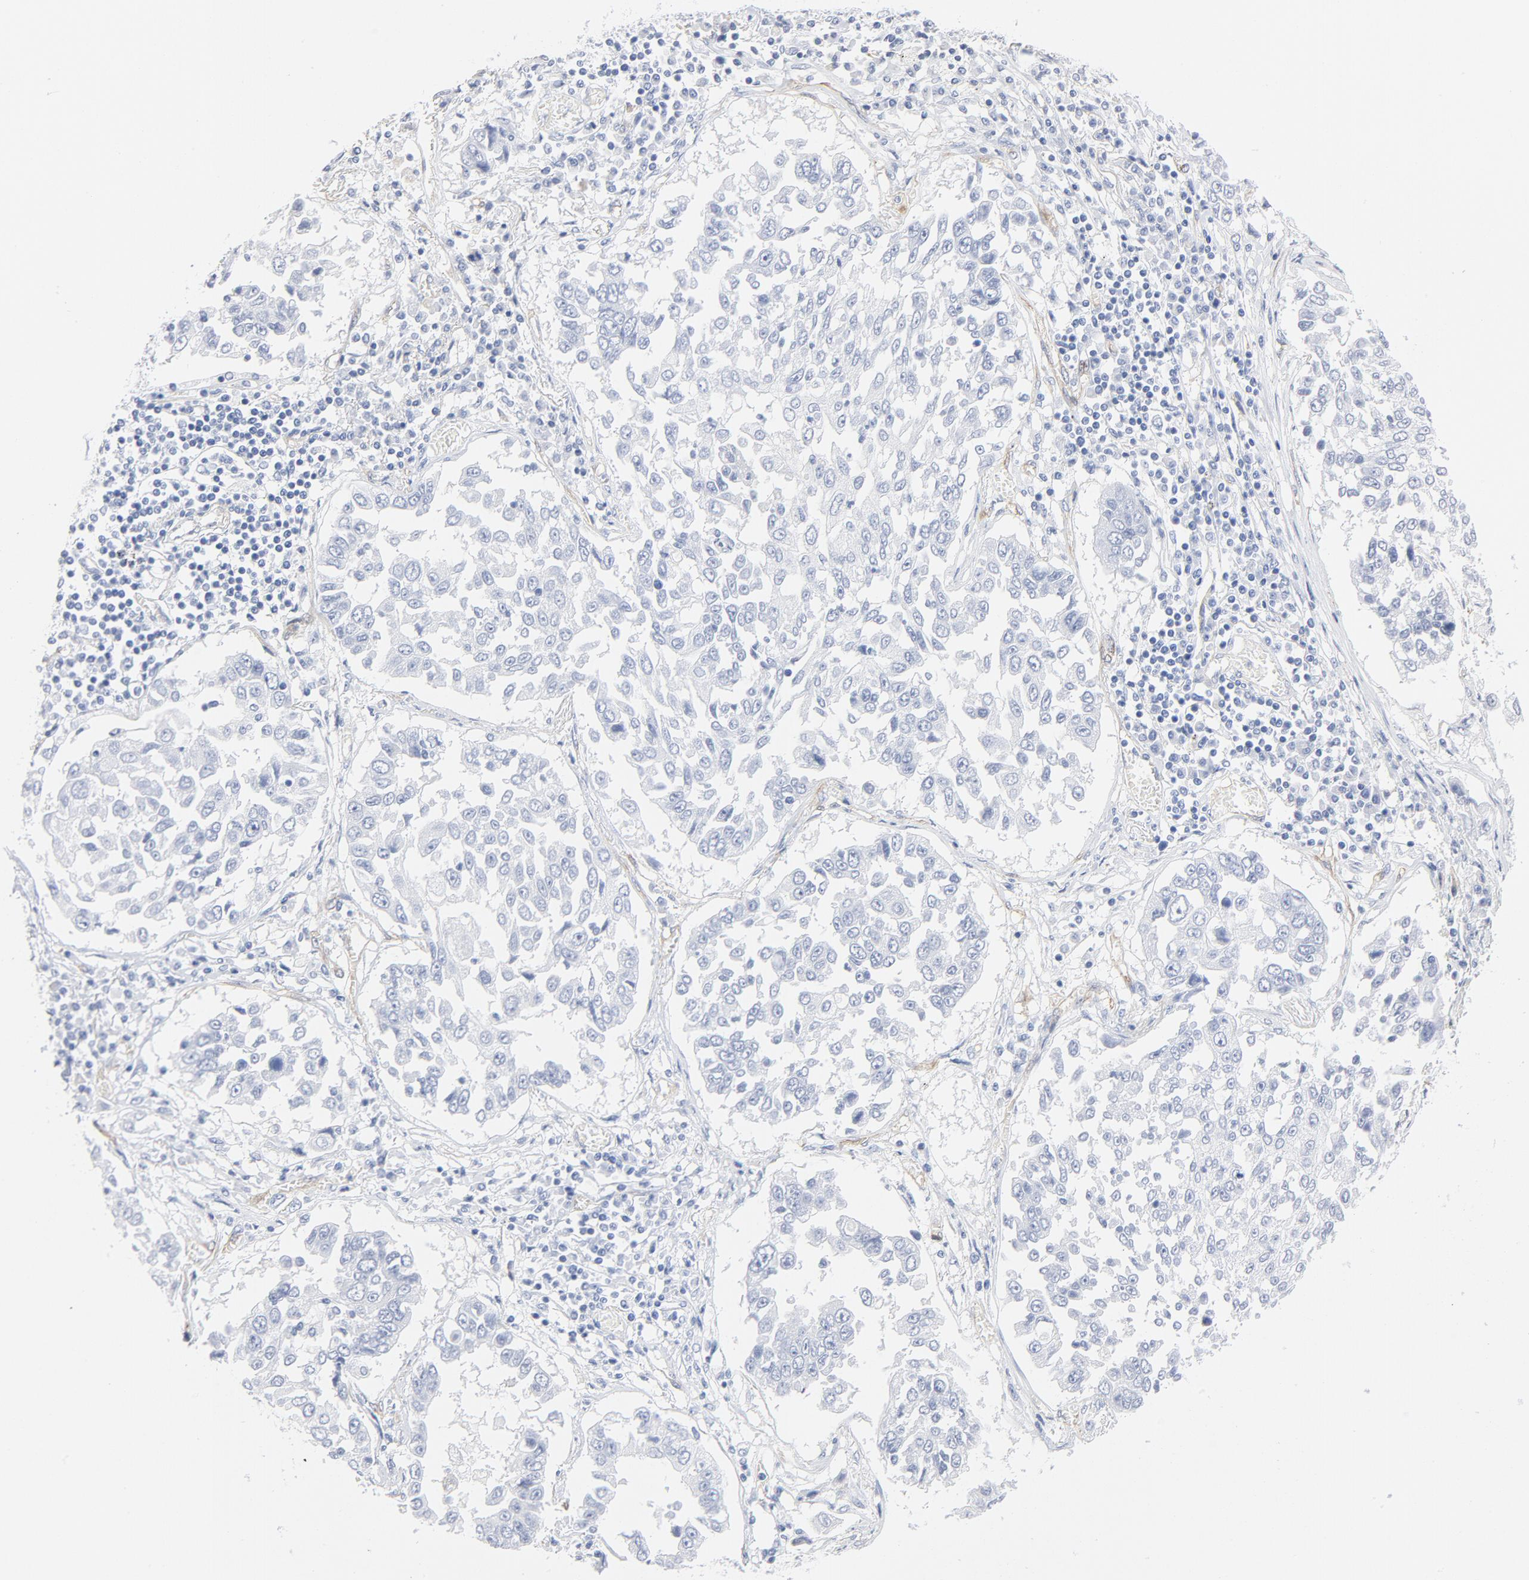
{"staining": {"intensity": "negative", "quantity": "none", "location": "none"}, "tissue": "lung cancer", "cell_type": "Tumor cells", "image_type": "cancer", "snomed": [{"axis": "morphology", "description": "Squamous cell carcinoma, NOS"}, {"axis": "topography", "description": "Lung"}], "caption": "A high-resolution photomicrograph shows IHC staining of lung squamous cell carcinoma, which exhibits no significant positivity in tumor cells. (DAB (3,3'-diaminobenzidine) immunohistochemistry with hematoxylin counter stain).", "gene": "SHANK3", "patient": {"sex": "male", "age": 71}}